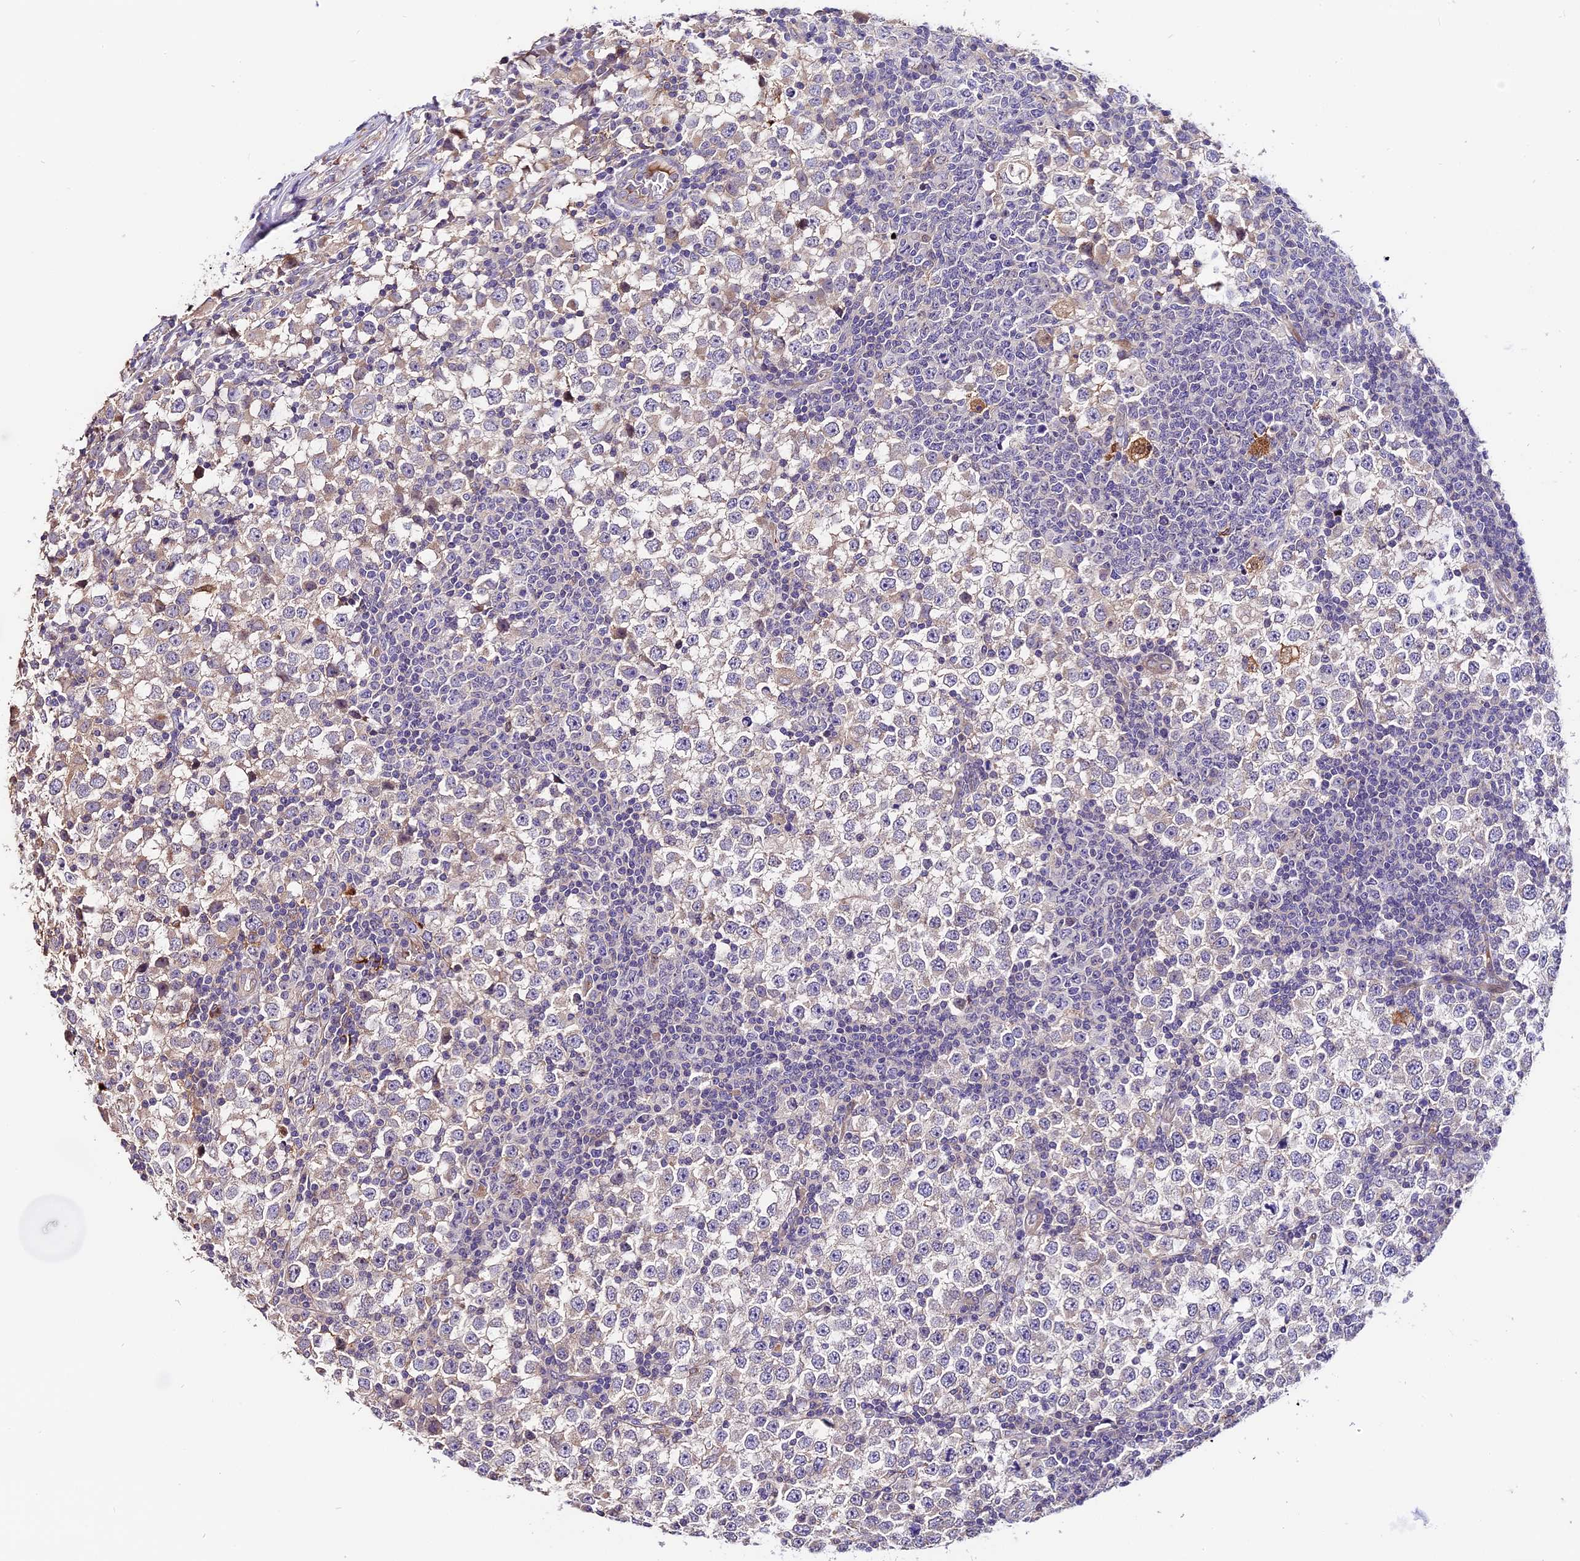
{"staining": {"intensity": "weak", "quantity": "<25%", "location": "cytoplasmic/membranous"}, "tissue": "testis cancer", "cell_type": "Tumor cells", "image_type": "cancer", "snomed": [{"axis": "morphology", "description": "Seminoma, NOS"}, {"axis": "topography", "description": "Testis"}], "caption": "This is an IHC photomicrograph of human testis seminoma. There is no positivity in tumor cells.", "gene": "MAP3K7CL", "patient": {"sex": "male", "age": 65}}